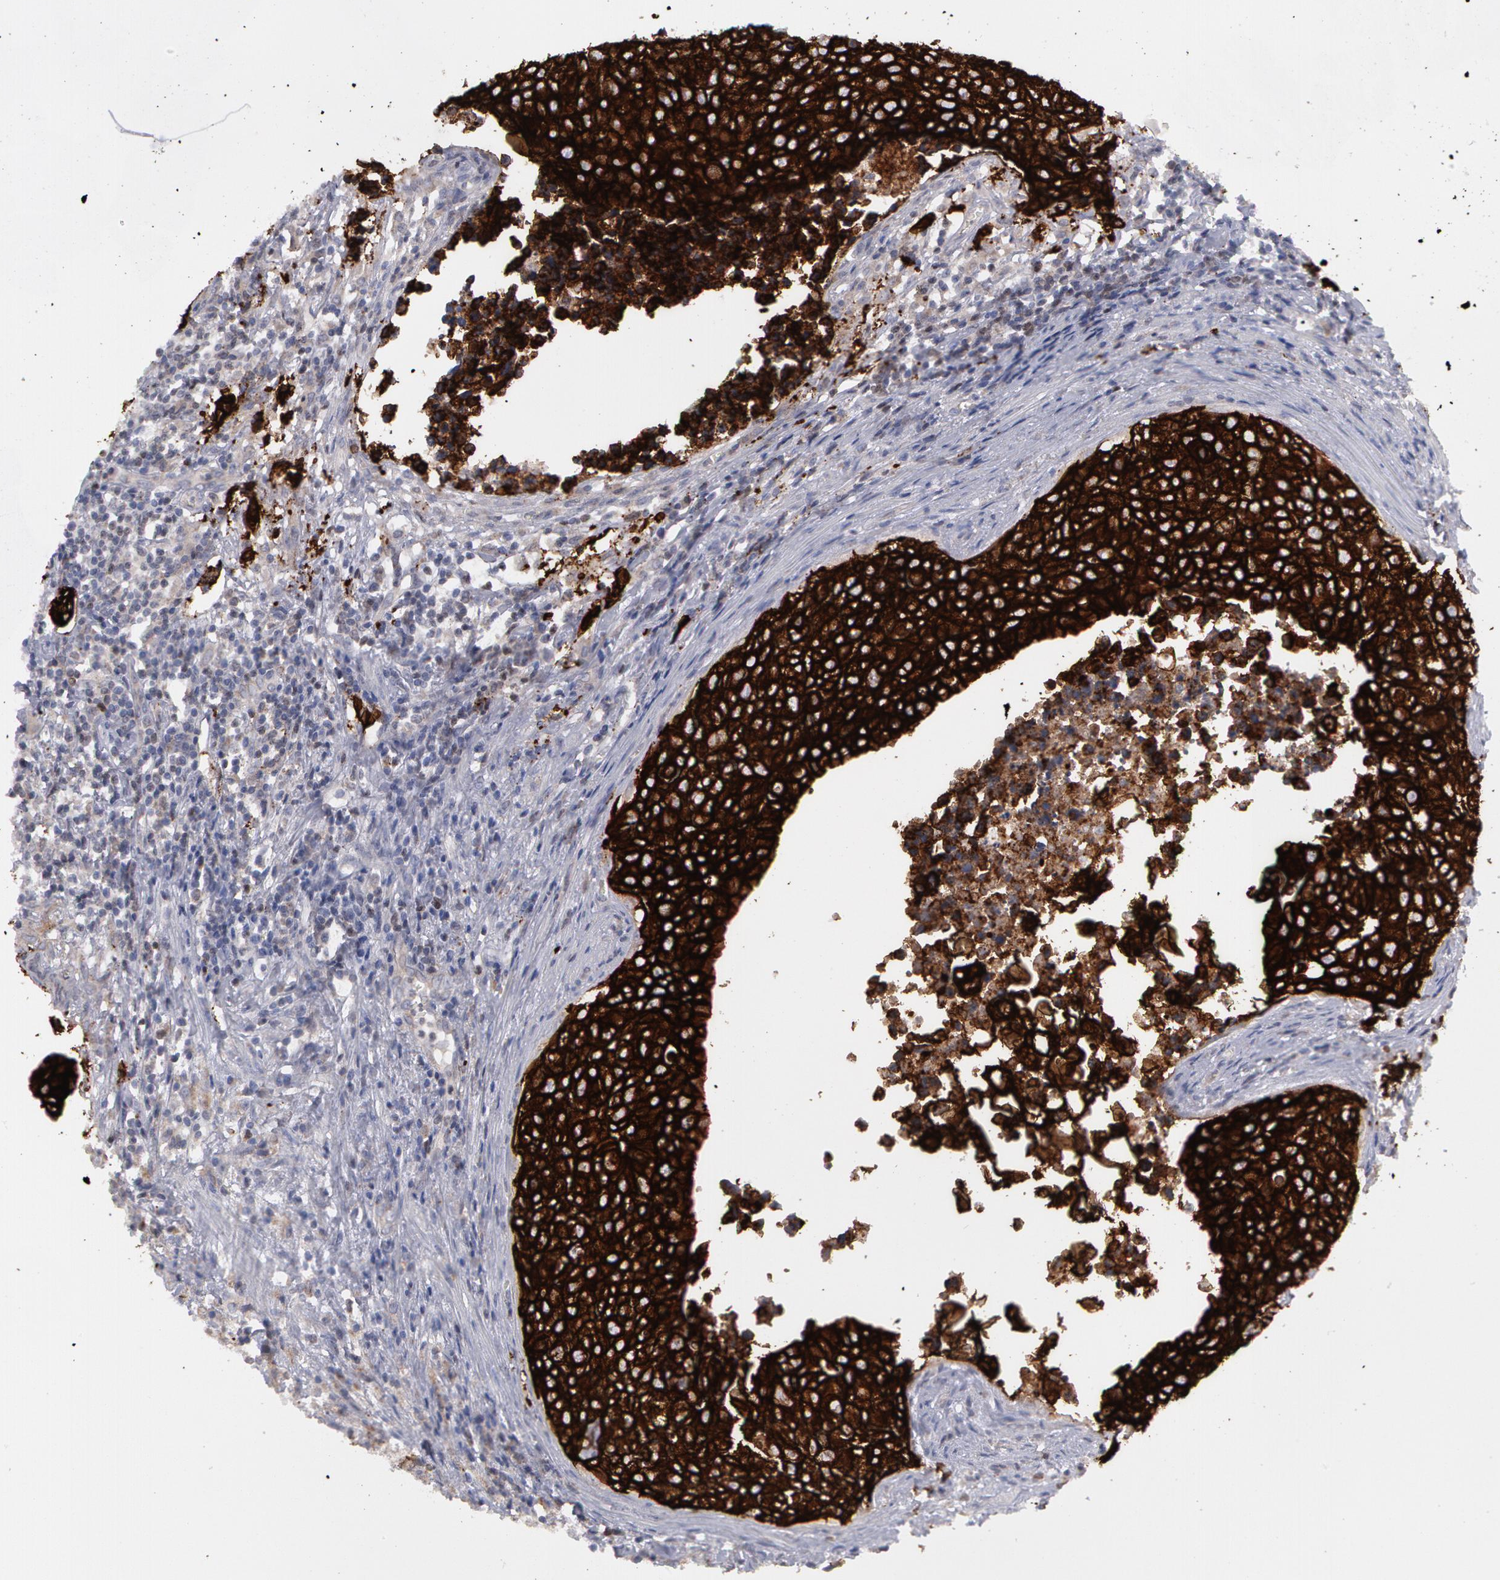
{"staining": {"intensity": "strong", "quantity": ">75%", "location": "cytoplasmic/membranous"}, "tissue": "urothelial cancer", "cell_type": "Tumor cells", "image_type": "cancer", "snomed": [{"axis": "morphology", "description": "Urothelial carcinoma, High grade"}, {"axis": "topography", "description": "Urinary bladder"}], "caption": "DAB (3,3'-diaminobenzidine) immunohistochemical staining of urothelial cancer shows strong cytoplasmic/membranous protein positivity in approximately >75% of tumor cells.", "gene": "ERBB2", "patient": {"sex": "male", "age": 81}}